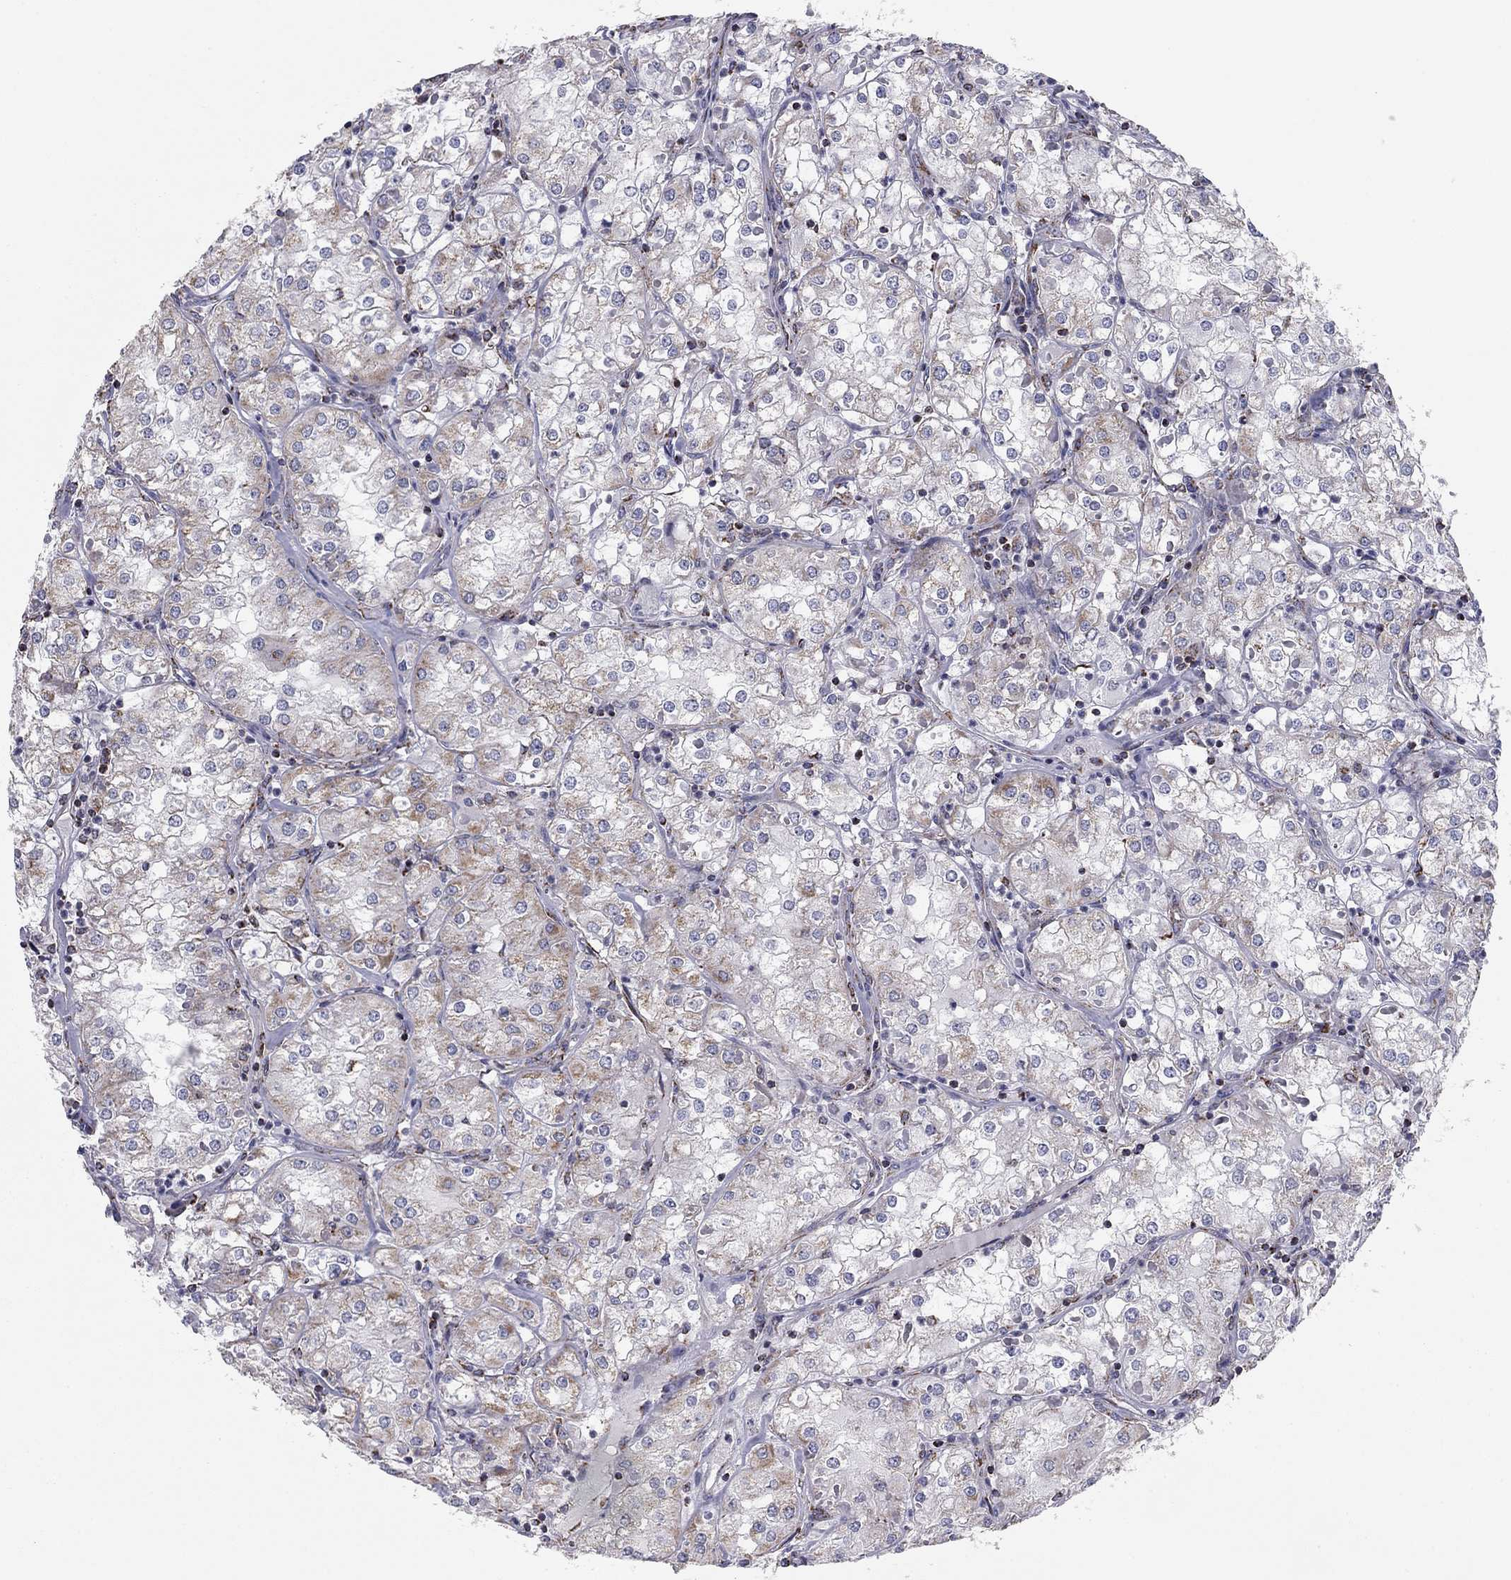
{"staining": {"intensity": "strong", "quantity": "<25%", "location": "cytoplasmic/membranous"}, "tissue": "renal cancer", "cell_type": "Tumor cells", "image_type": "cancer", "snomed": [{"axis": "morphology", "description": "Adenocarcinoma, NOS"}, {"axis": "topography", "description": "Kidney"}], "caption": "Immunohistochemical staining of human renal cancer reveals medium levels of strong cytoplasmic/membranous staining in approximately <25% of tumor cells.", "gene": "NDUFV1", "patient": {"sex": "male", "age": 77}}